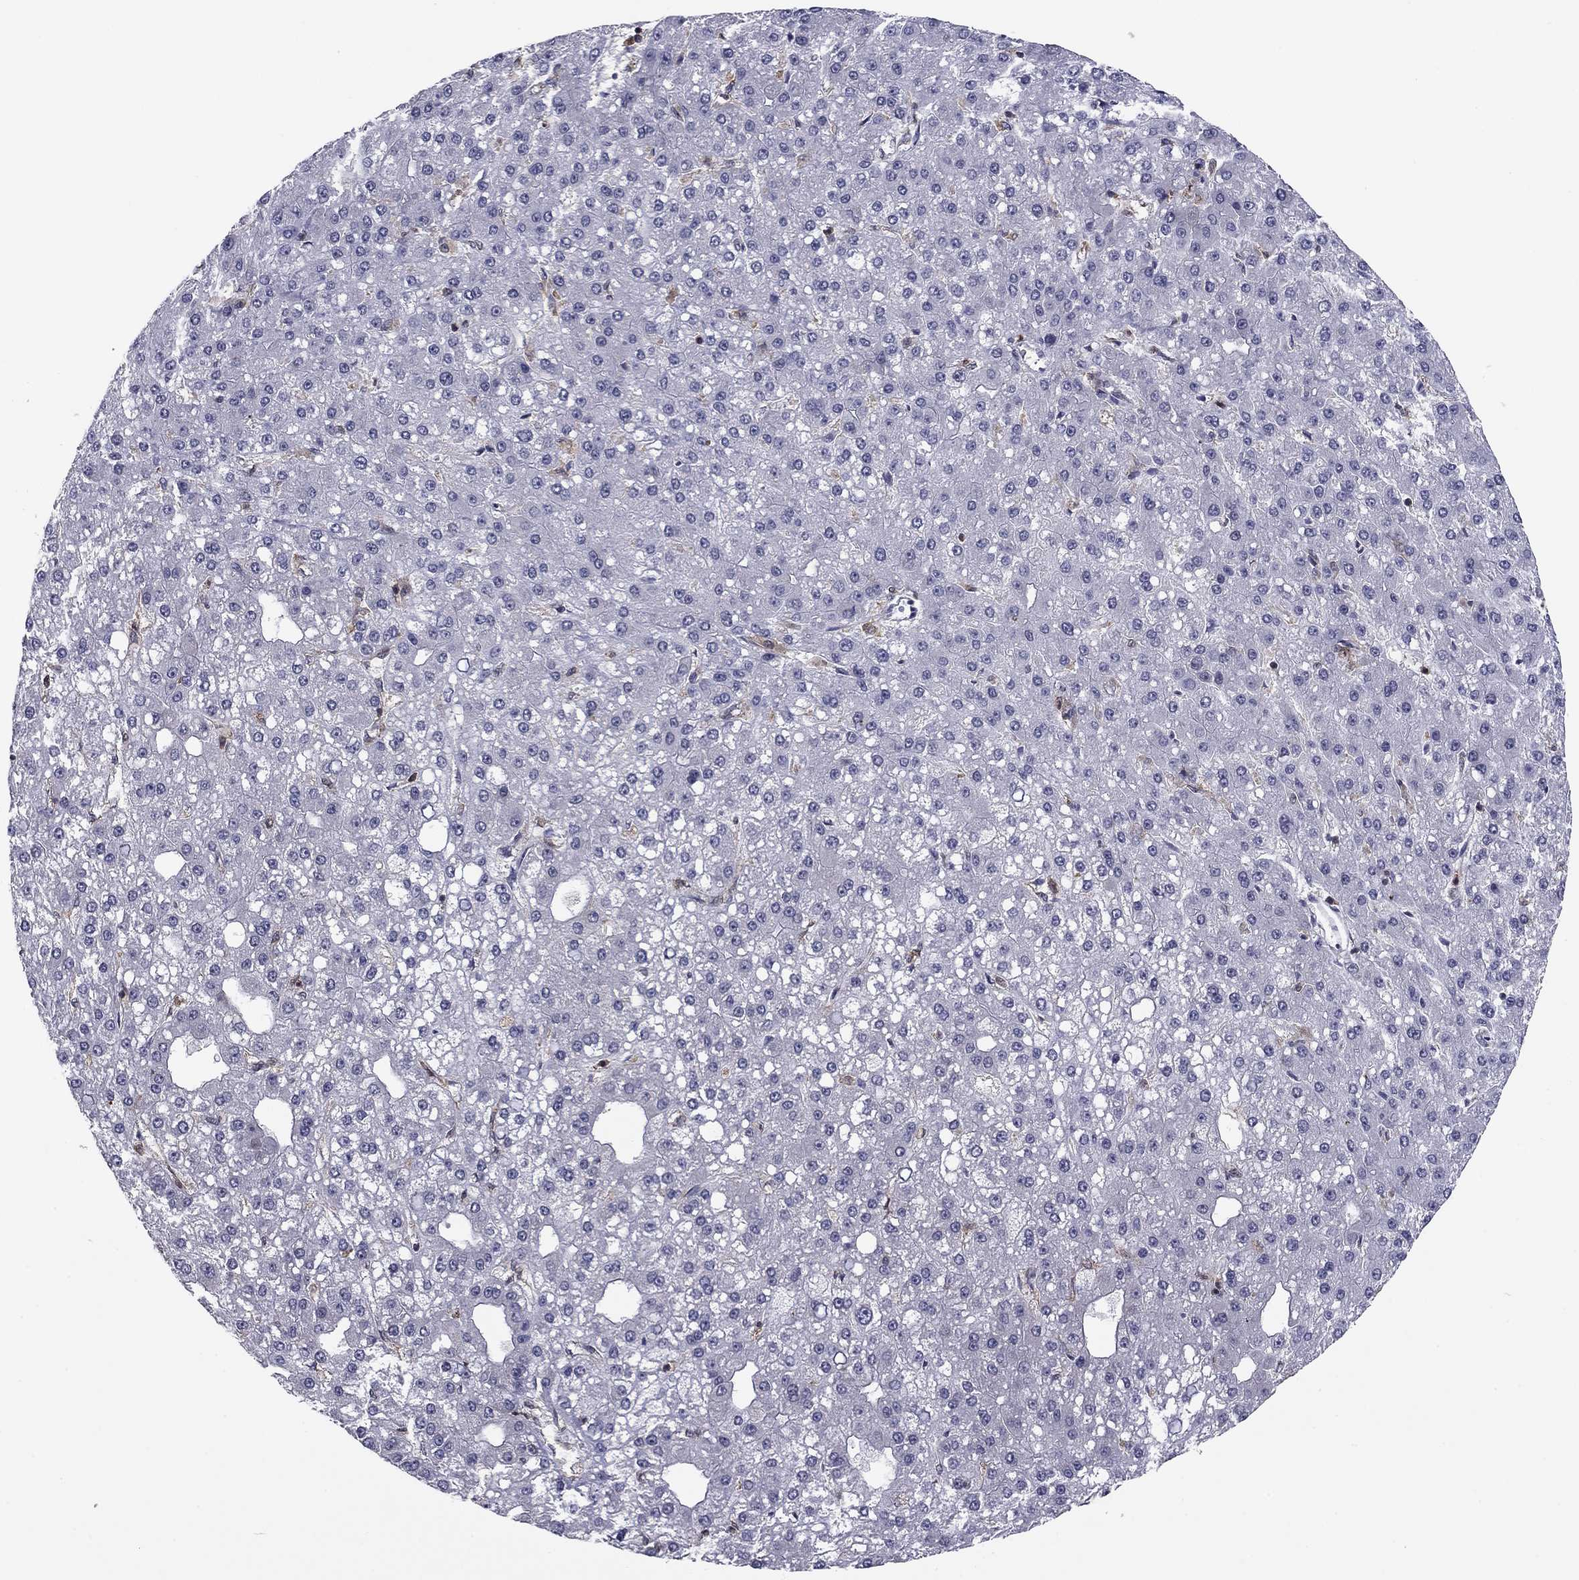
{"staining": {"intensity": "negative", "quantity": "none", "location": "none"}, "tissue": "liver cancer", "cell_type": "Tumor cells", "image_type": "cancer", "snomed": [{"axis": "morphology", "description": "Carcinoma, Hepatocellular, NOS"}, {"axis": "topography", "description": "Liver"}], "caption": "Tumor cells show no significant staining in liver cancer. Nuclei are stained in blue.", "gene": "PLCB2", "patient": {"sex": "male", "age": 67}}